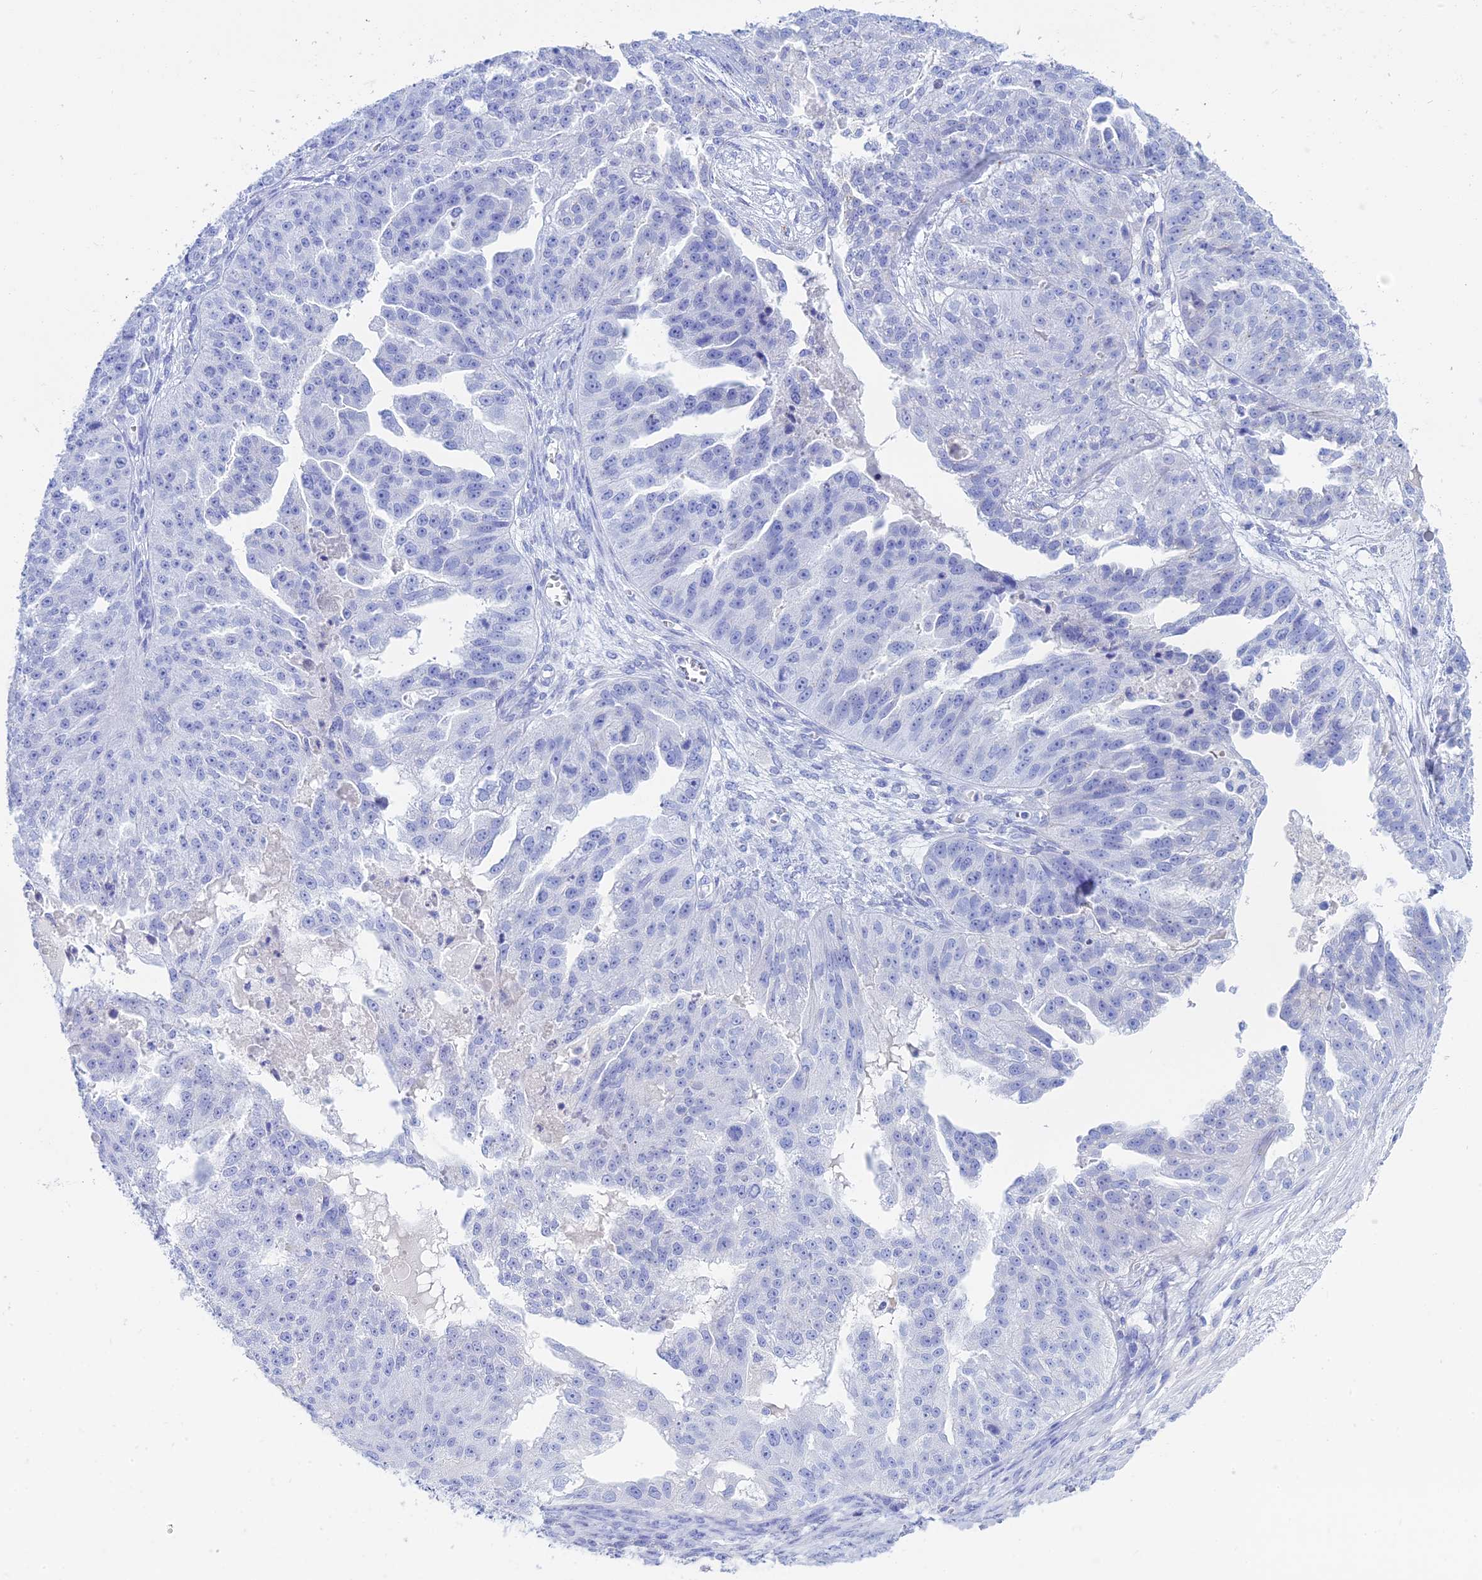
{"staining": {"intensity": "negative", "quantity": "none", "location": "none"}, "tissue": "ovarian cancer", "cell_type": "Tumor cells", "image_type": "cancer", "snomed": [{"axis": "morphology", "description": "Cystadenocarcinoma, serous, NOS"}, {"axis": "topography", "description": "Ovary"}], "caption": "High power microscopy image of an immunohistochemistry image of serous cystadenocarcinoma (ovarian), revealing no significant expression in tumor cells.", "gene": "ERICH4", "patient": {"sex": "female", "age": 58}}